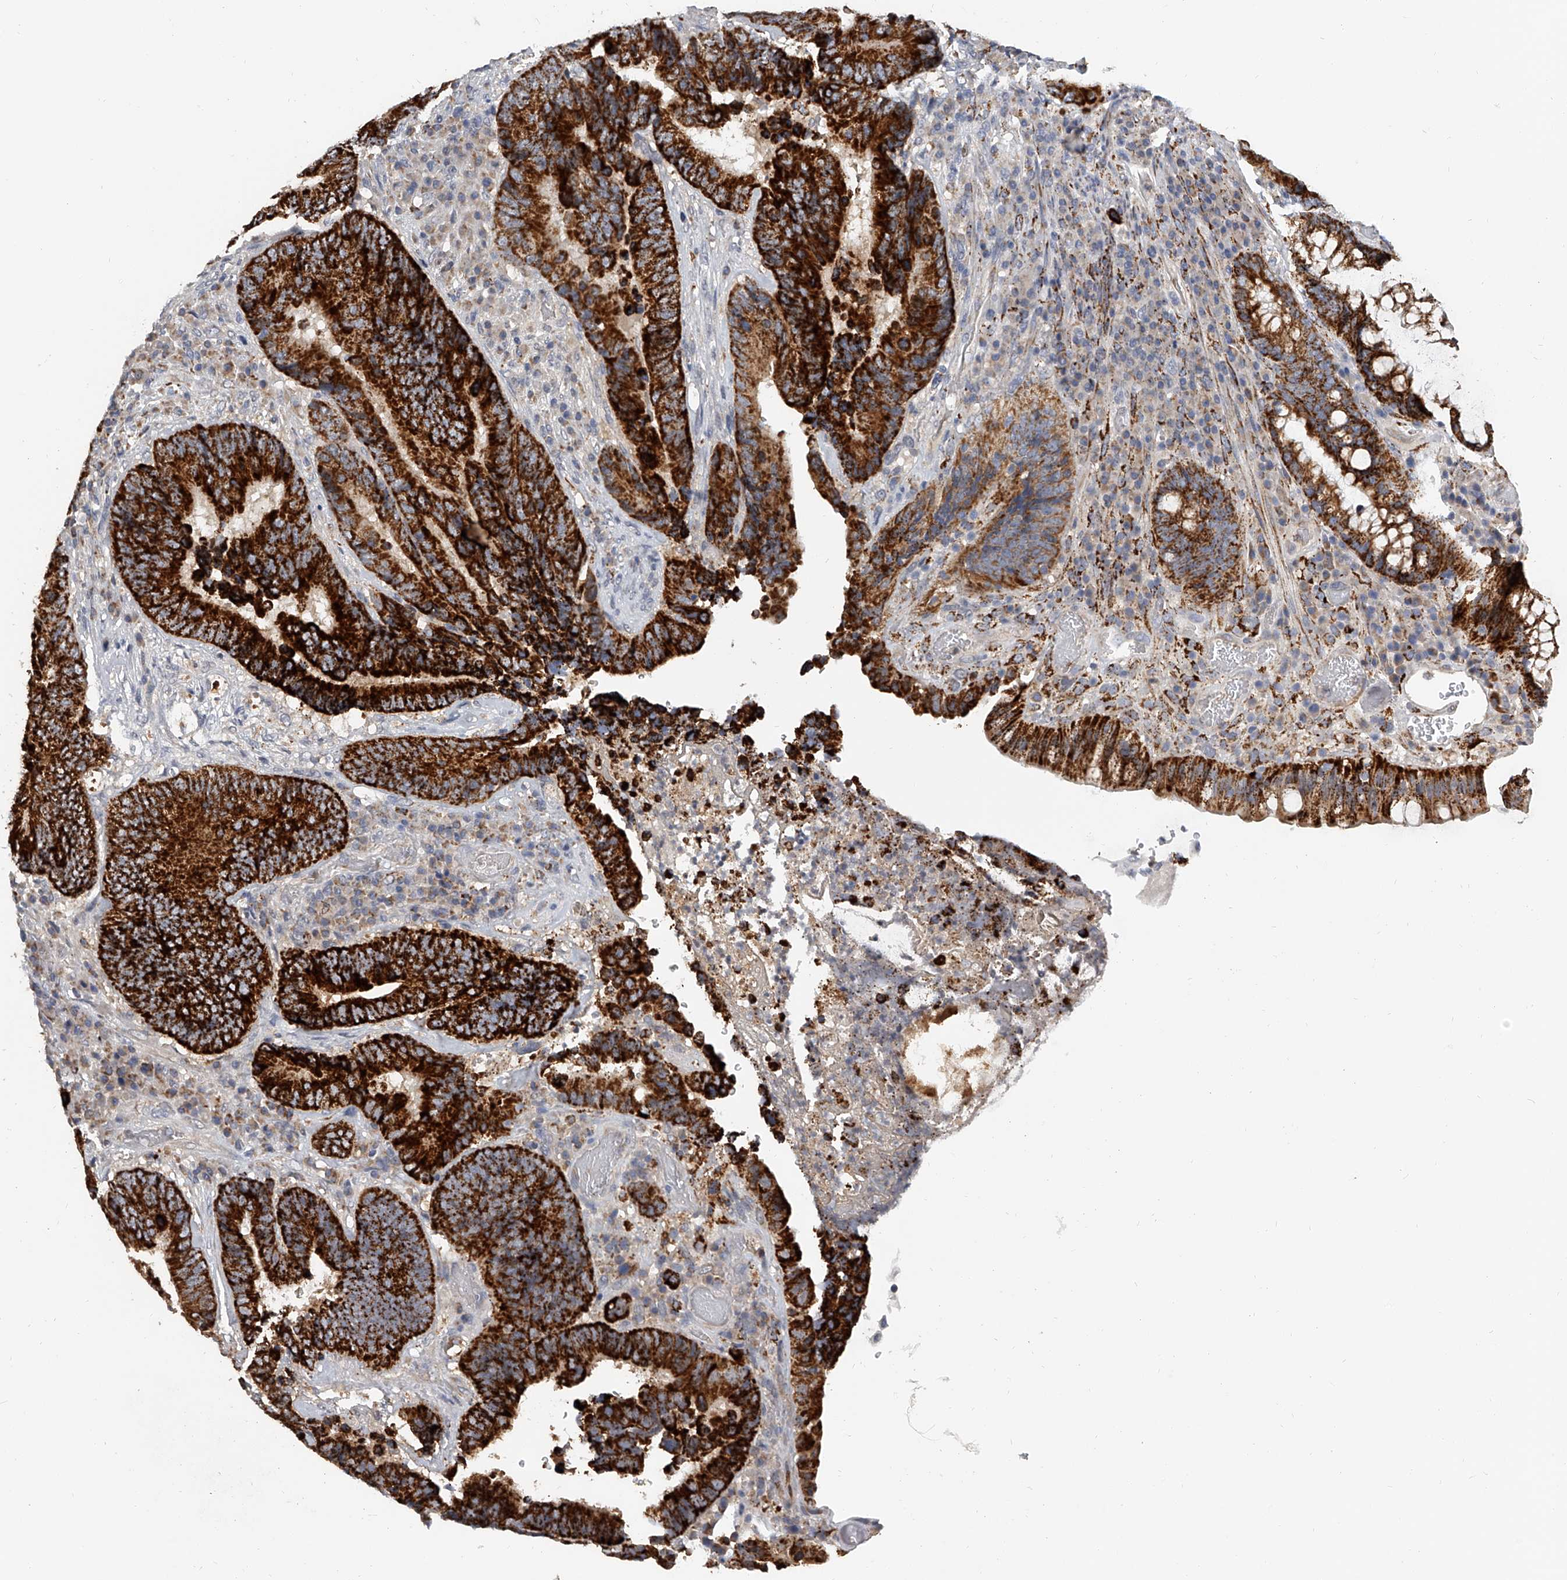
{"staining": {"intensity": "strong", "quantity": ">75%", "location": "cytoplasmic/membranous"}, "tissue": "colorectal cancer", "cell_type": "Tumor cells", "image_type": "cancer", "snomed": [{"axis": "morphology", "description": "Adenocarcinoma, NOS"}, {"axis": "topography", "description": "Rectum"}], "caption": "DAB immunohistochemical staining of colorectal cancer (adenocarcinoma) reveals strong cytoplasmic/membranous protein positivity in about >75% of tumor cells.", "gene": "KLHL7", "patient": {"sex": "female", "age": 89}}